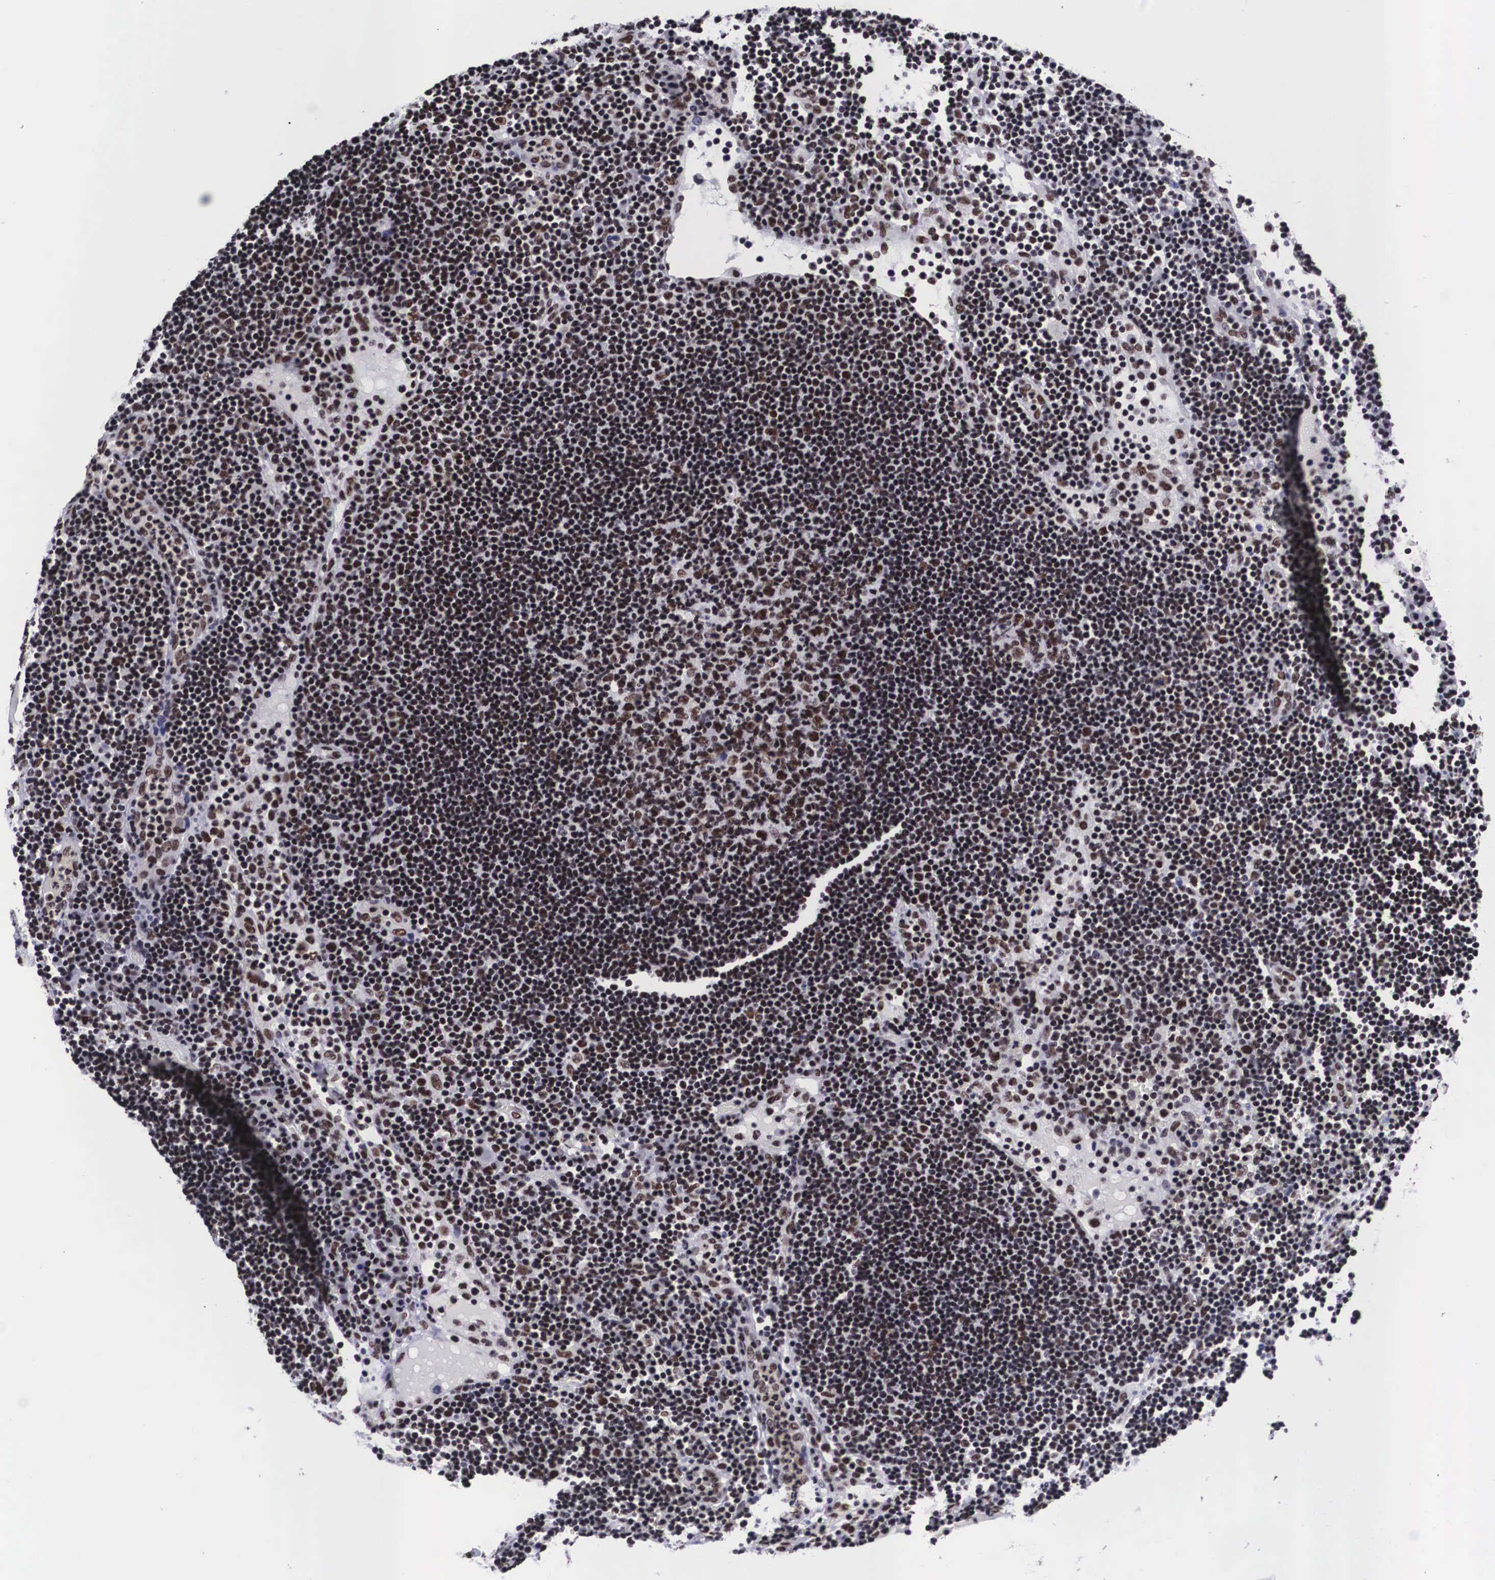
{"staining": {"intensity": "strong", "quantity": ">75%", "location": "nuclear"}, "tissue": "lymph node", "cell_type": "Germinal center cells", "image_type": "normal", "snomed": [{"axis": "morphology", "description": "Normal tissue, NOS"}, {"axis": "topography", "description": "Lymph node"}], "caption": "Lymph node stained with immunohistochemistry (IHC) displays strong nuclear positivity in approximately >75% of germinal center cells.", "gene": "SF3A1", "patient": {"sex": "male", "age": 54}}